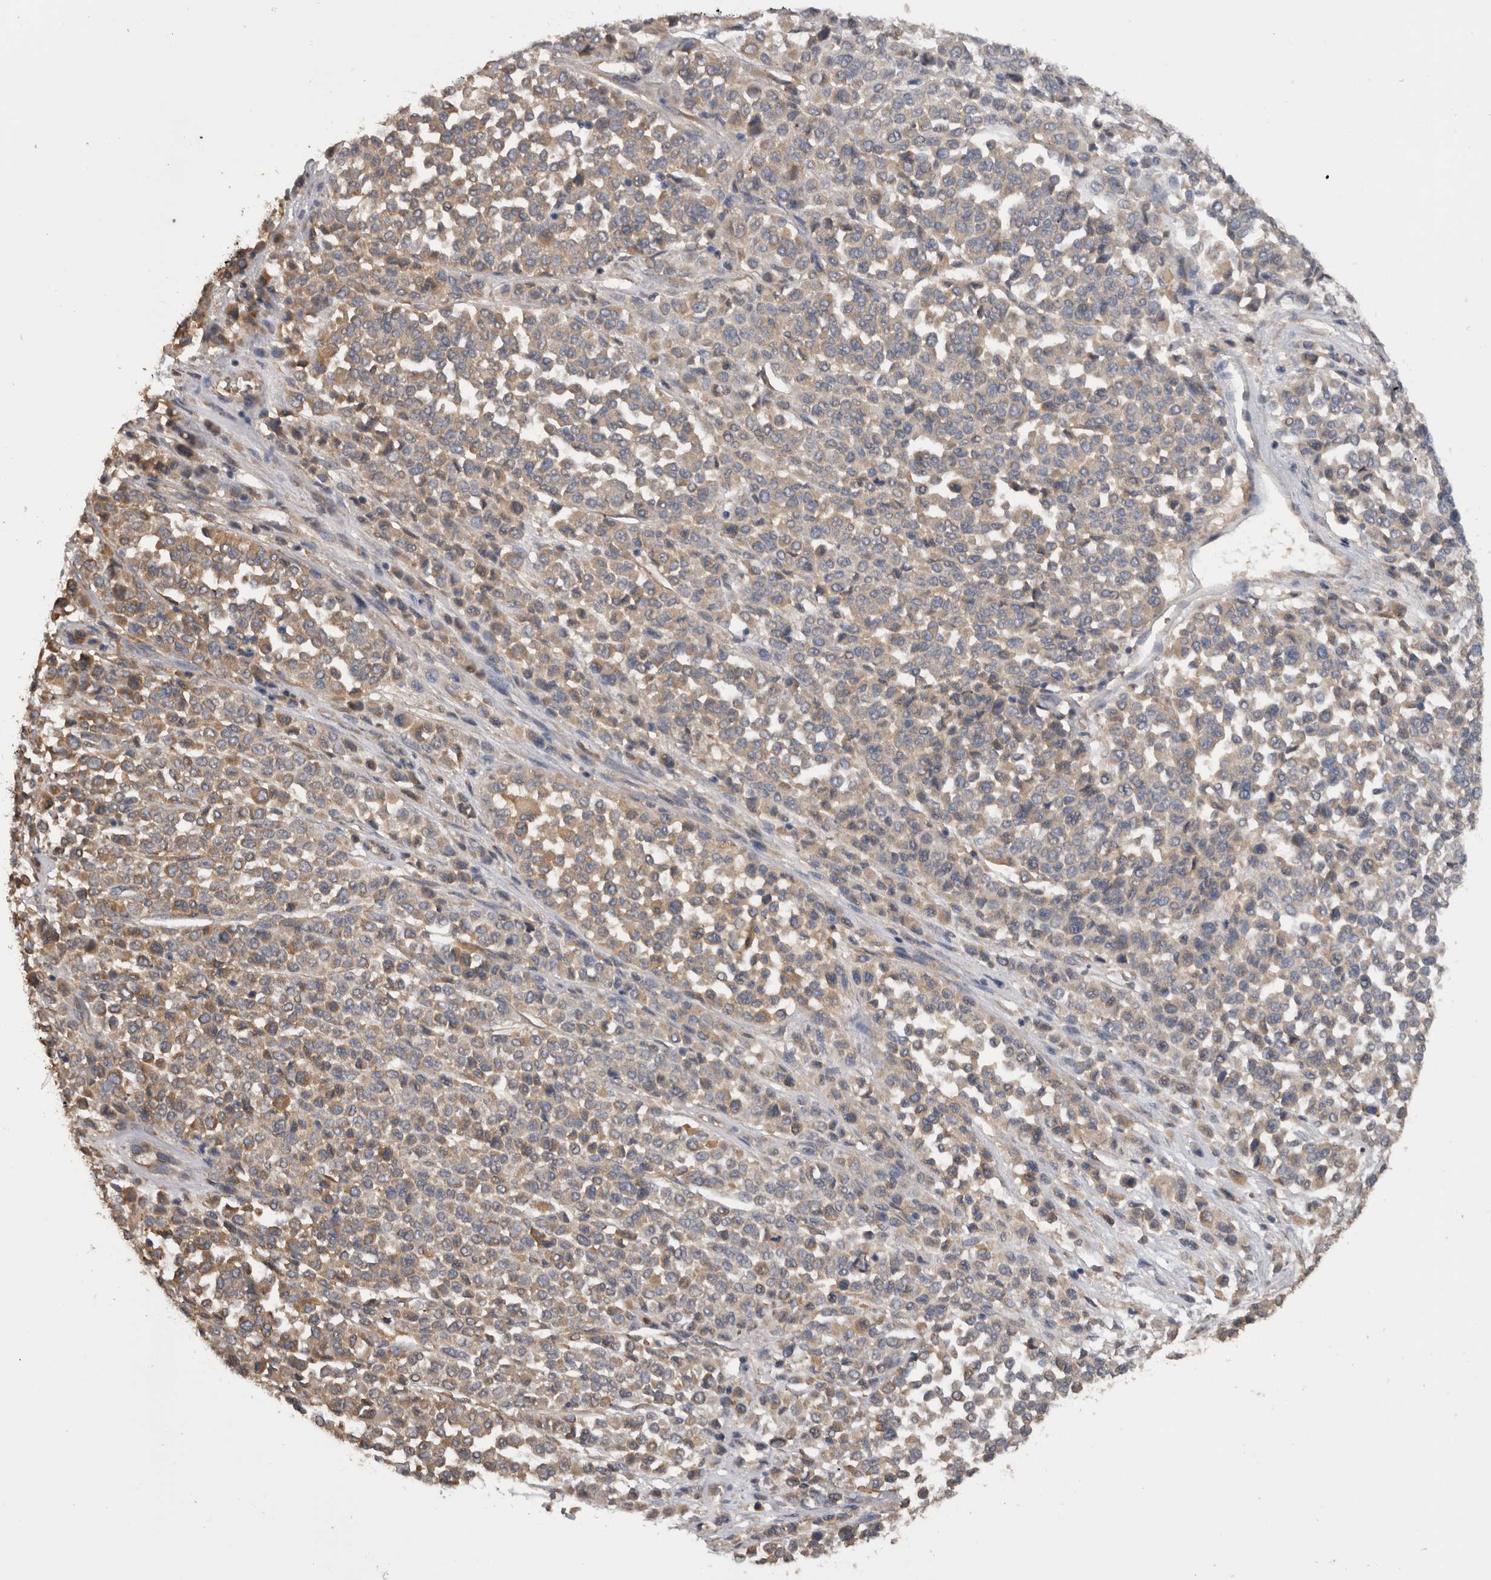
{"staining": {"intensity": "weak", "quantity": "25%-75%", "location": "cytoplasmic/membranous"}, "tissue": "melanoma", "cell_type": "Tumor cells", "image_type": "cancer", "snomed": [{"axis": "morphology", "description": "Malignant melanoma, Metastatic site"}, {"axis": "topography", "description": "Pancreas"}], "caption": "Human melanoma stained with a brown dye demonstrates weak cytoplasmic/membranous positive expression in approximately 25%-75% of tumor cells.", "gene": "TMED7", "patient": {"sex": "female", "age": 30}}